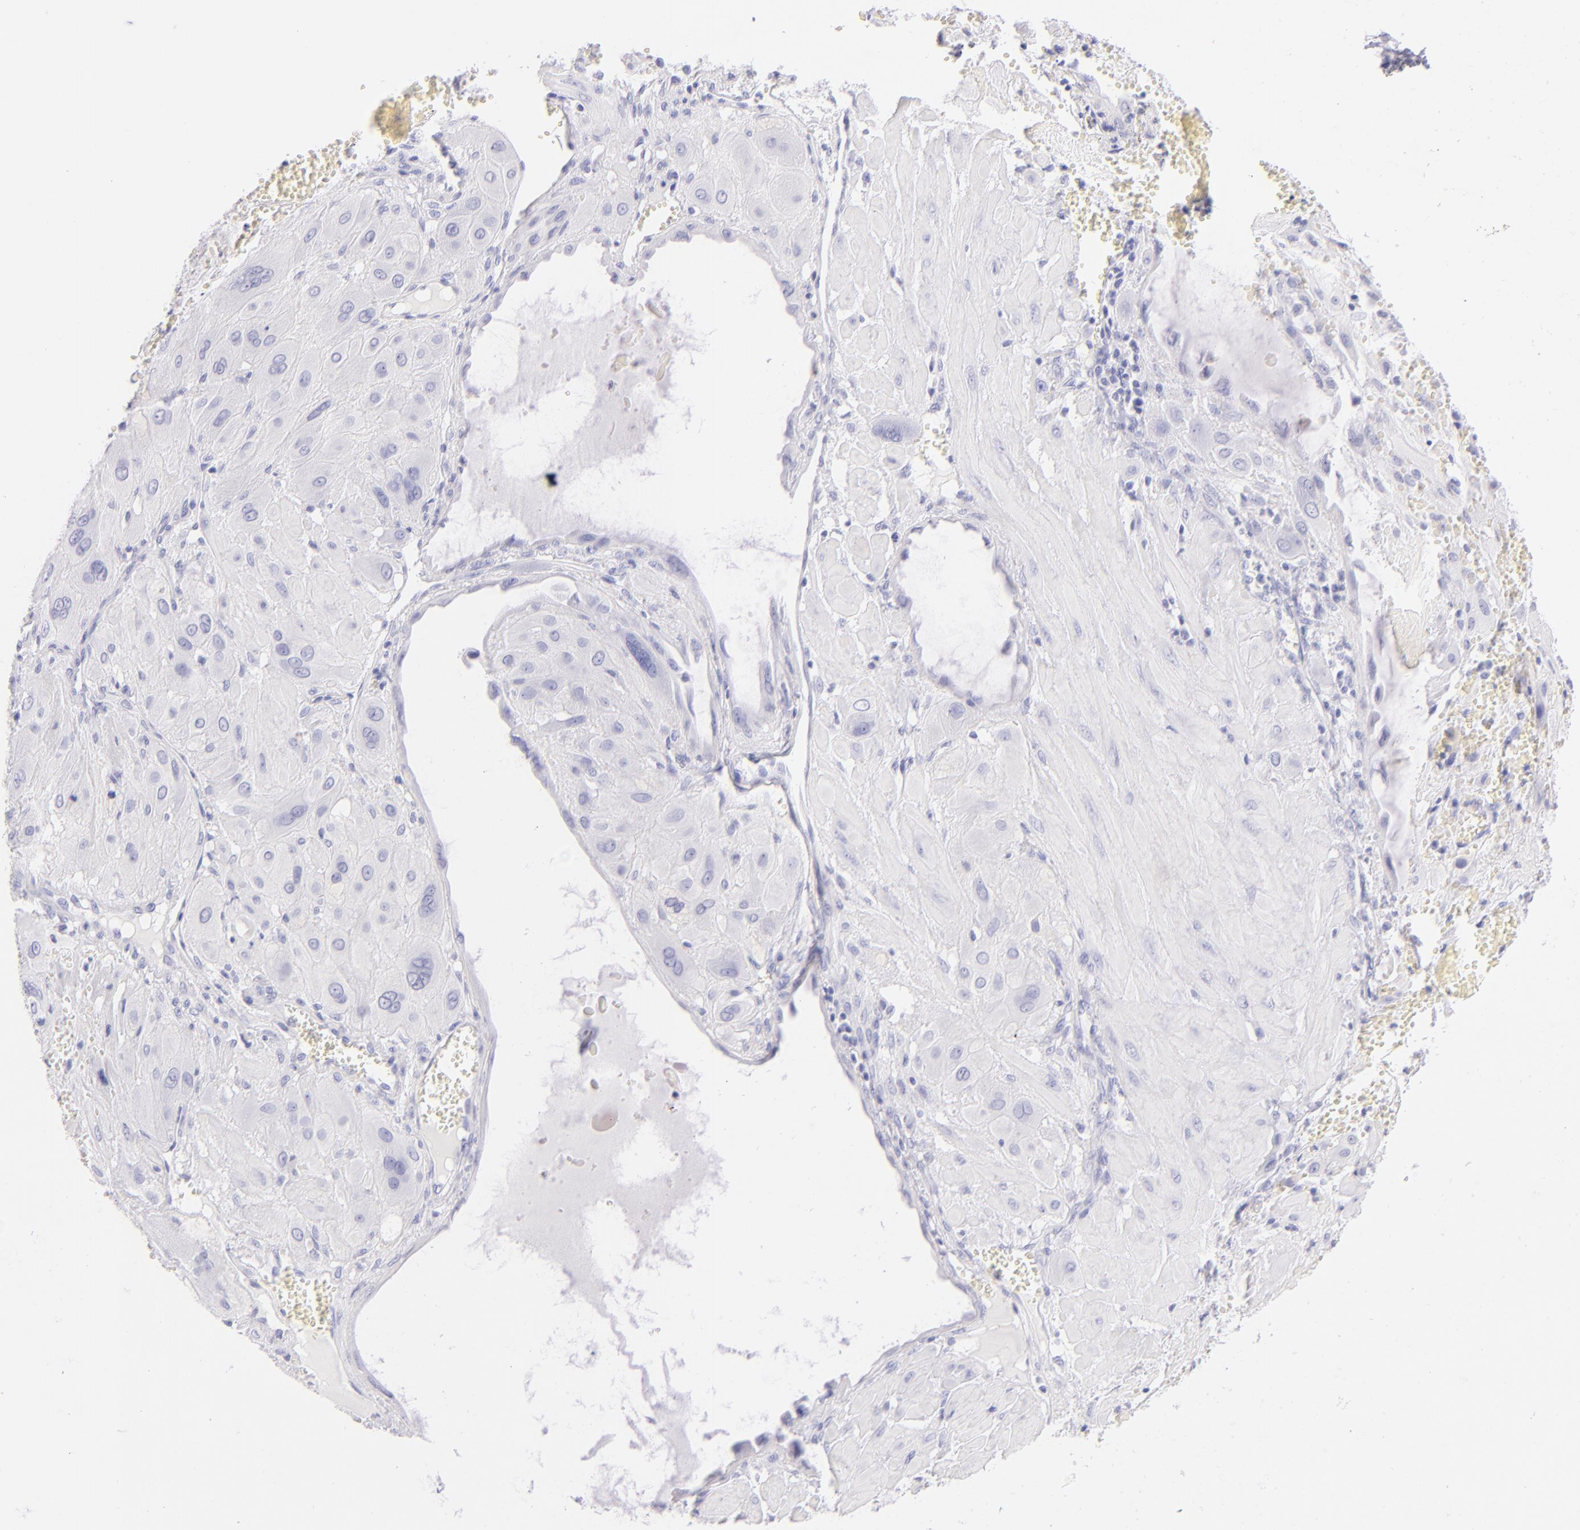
{"staining": {"intensity": "negative", "quantity": "none", "location": "none"}, "tissue": "cervical cancer", "cell_type": "Tumor cells", "image_type": "cancer", "snomed": [{"axis": "morphology", "description": "Squamous cell carcinoma, NOS"}, {"axis": "topography", "description": "Cervix"}], "caption": "Human cervical cancer stained for a protein using IHC reveals no positivity in tumor cells.", "gene": "SDC1", "patient": {"sex": "female", "age": 34}}